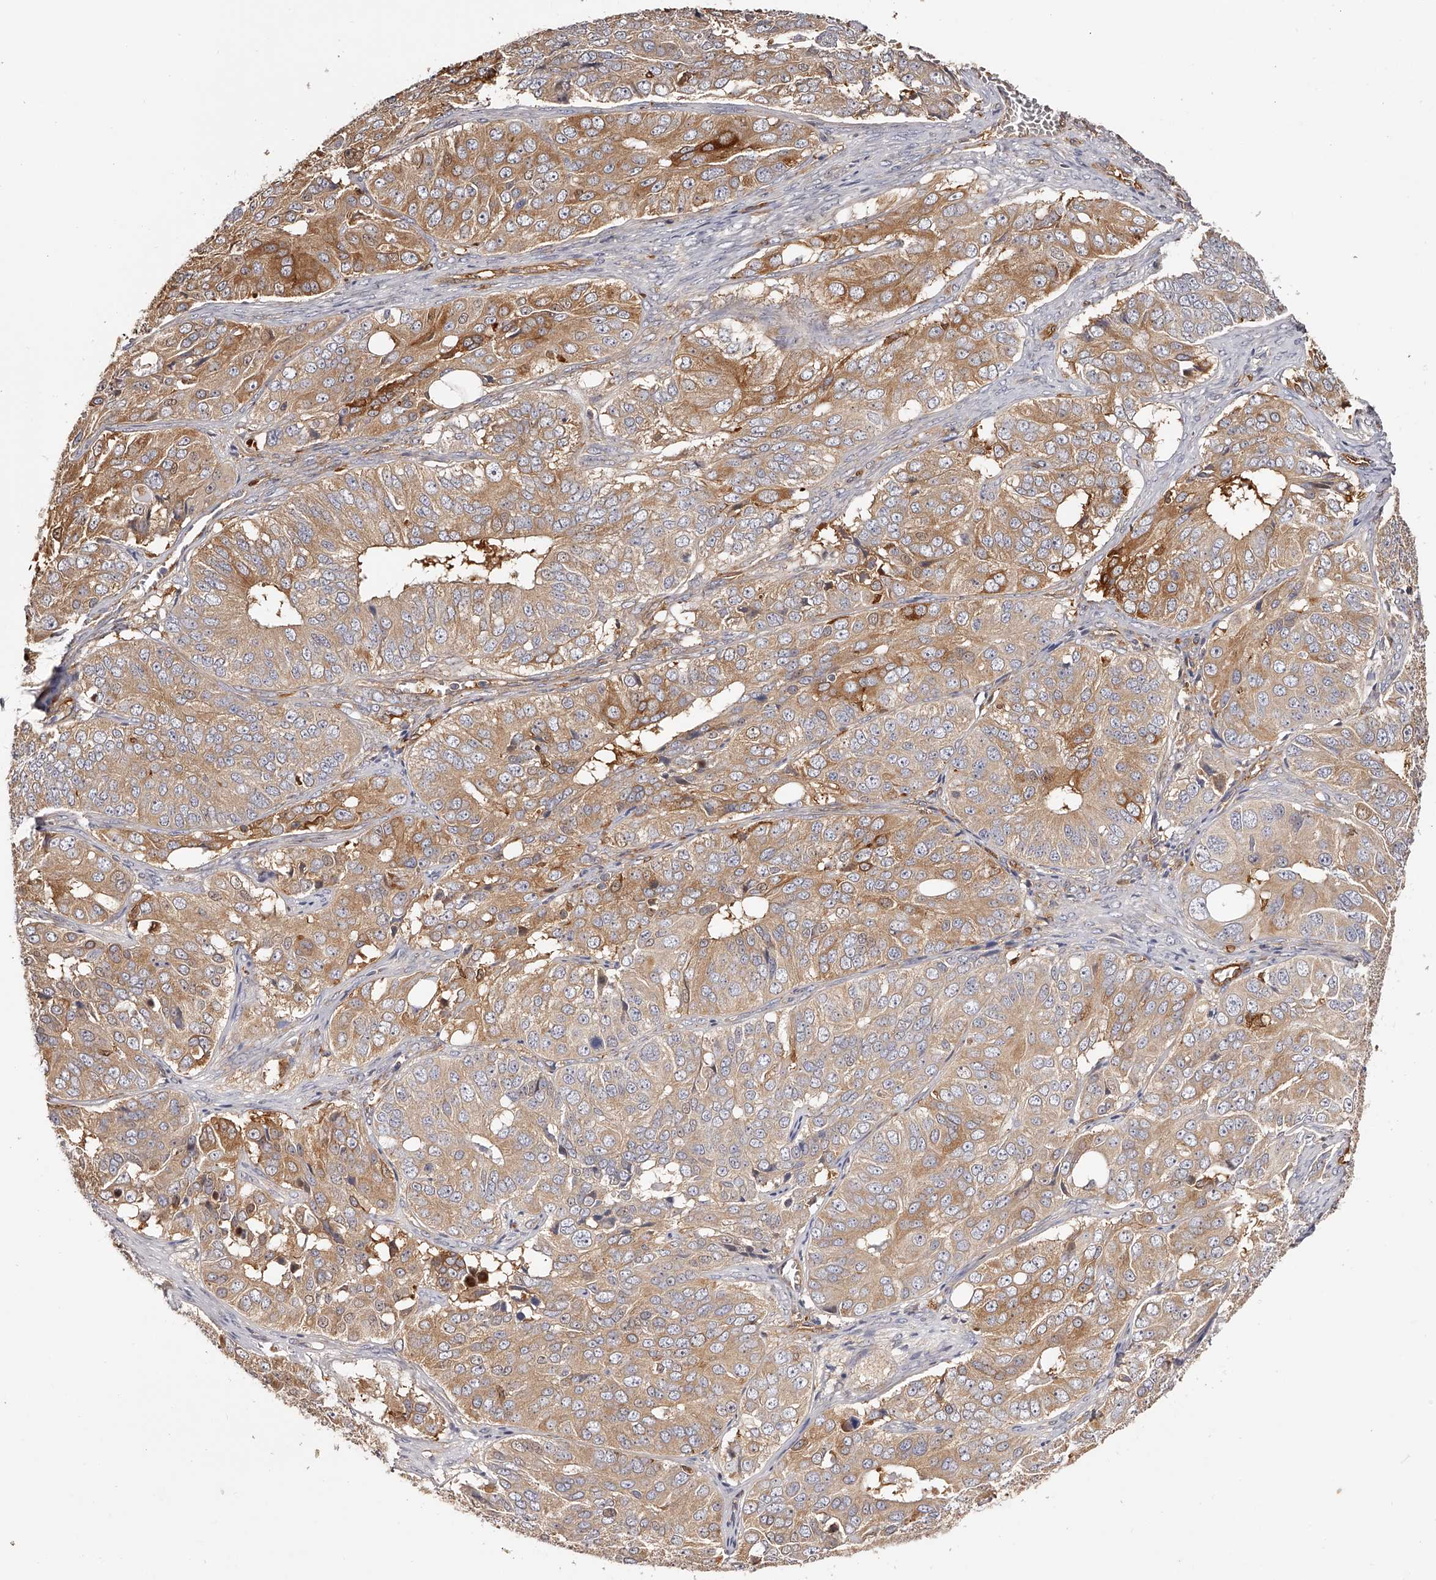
{"staining": {"intensity": "moderate", "quantity": ">75%", "location": "cytoplasmic/membranous"}, "tissue": "ovarian cancer", "cell_type": "Tumor cells", "image_type": "cancer", "snomed": [{"axis": "morphology", "description": "Carcinoma, endometroid"}, {"axis": "topography", "description": "Ovary"}], "caption": "High-magnification brightfield microscopy of endometroid carcinoma (ovarian) stained with DAB (brown) and counterstained with hematoxylin (blue). tumor cells exhibit moderate cytoplasmic/membranous expression is seen in about>75% of cells.", "gene": "LAP3", "patient": {"sex": "female", "age": 51}}